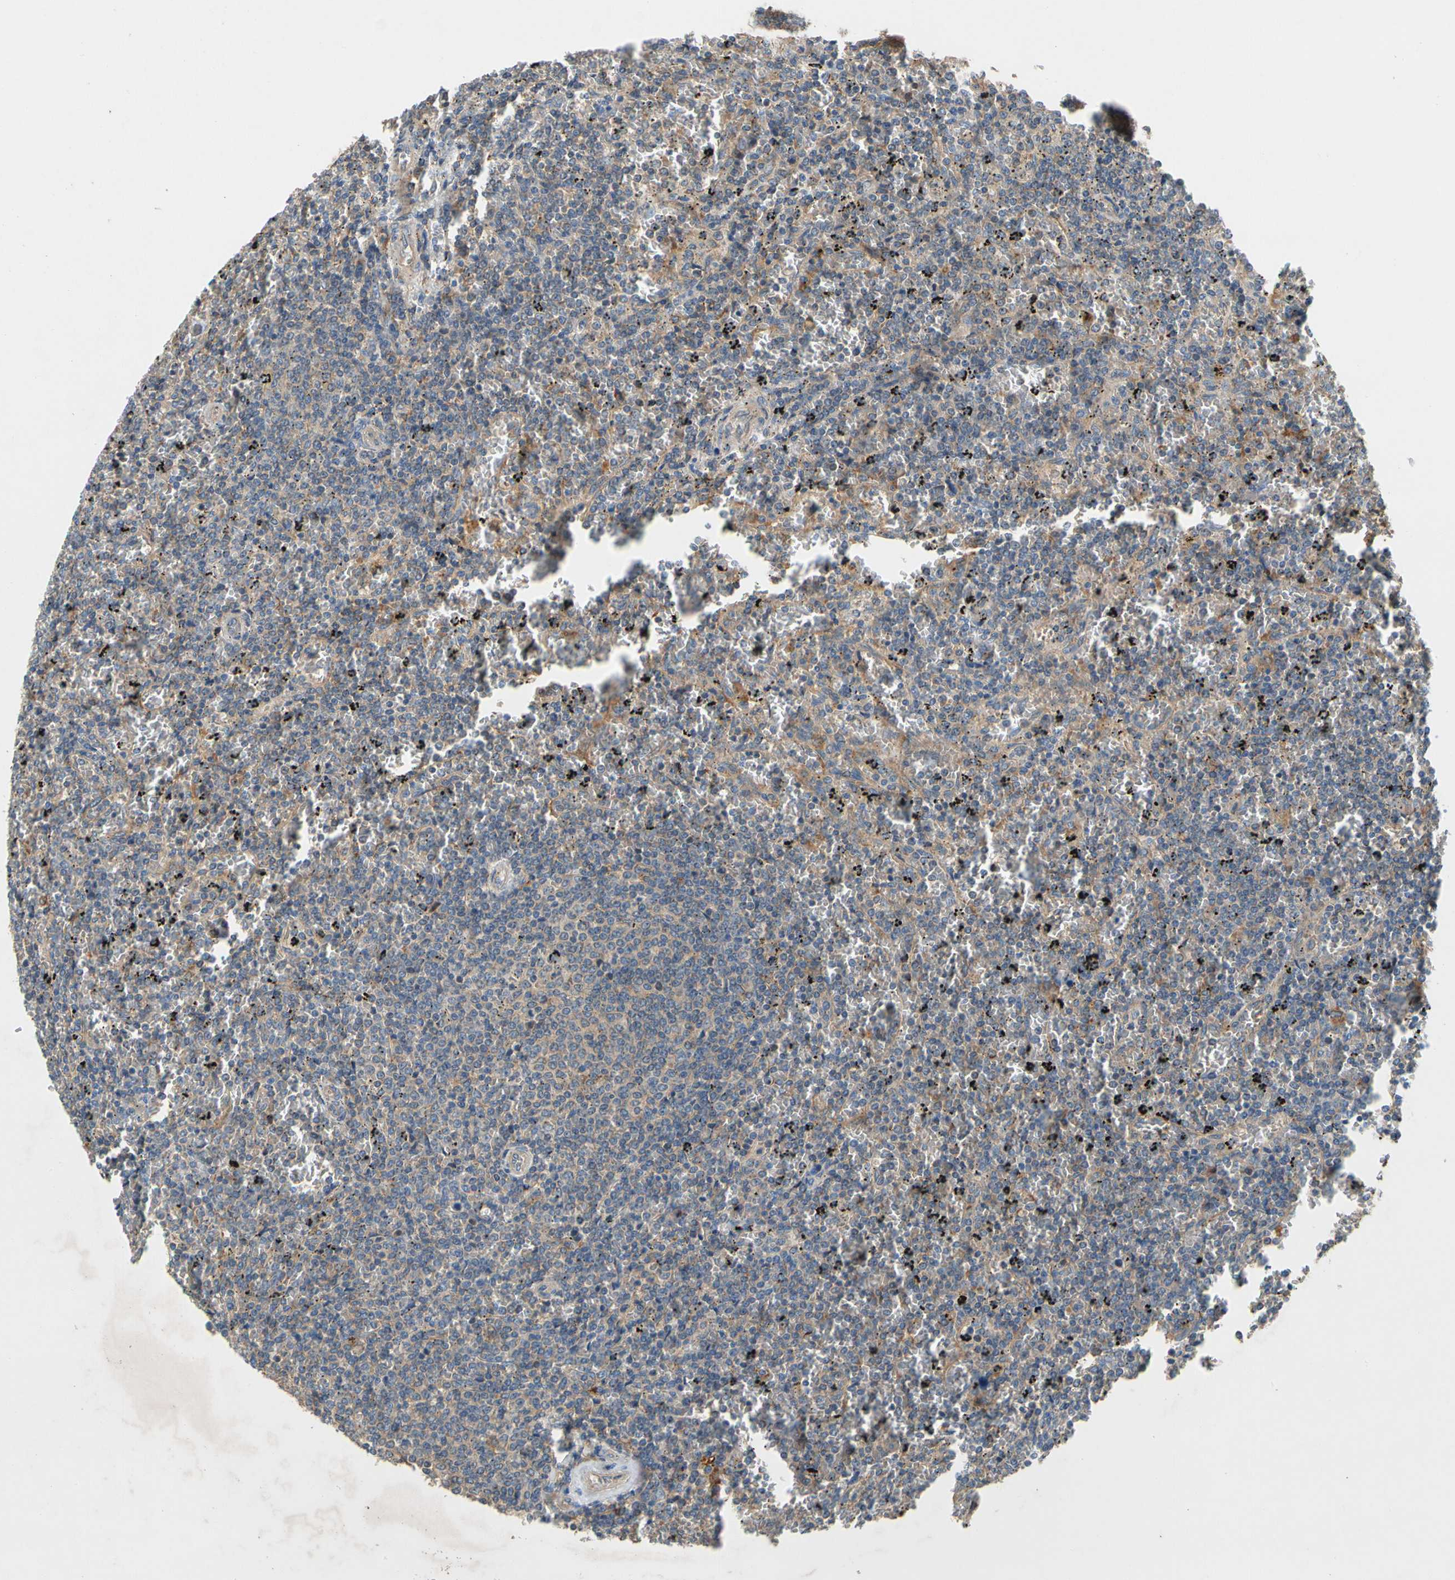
{"staining": {"intensity": "negative", "quantity": "none", "location": "none"}, "tissue": "lymphoma", "cell_type": "Tumor cells", "image_type": "cancer", "snomed": [{"axis": "morphology", "description": "Malignant lymphoma, non-Hodgkin's type, Low grade"}, {"axis": "topography", "description": "Spleen"}], "caption": "A high-resolution image shows immunohistochemistry (IHC) staining of lymphoma, which reveals no significant expression in tumor cells. The staining was performed using DAB to visualize the protein expression in brown, while the nuclei were stained in blue with hematoxylin (Magnification: 20x).", "gene": "USP46", "patient": {"sex": "female", "age": 77}}